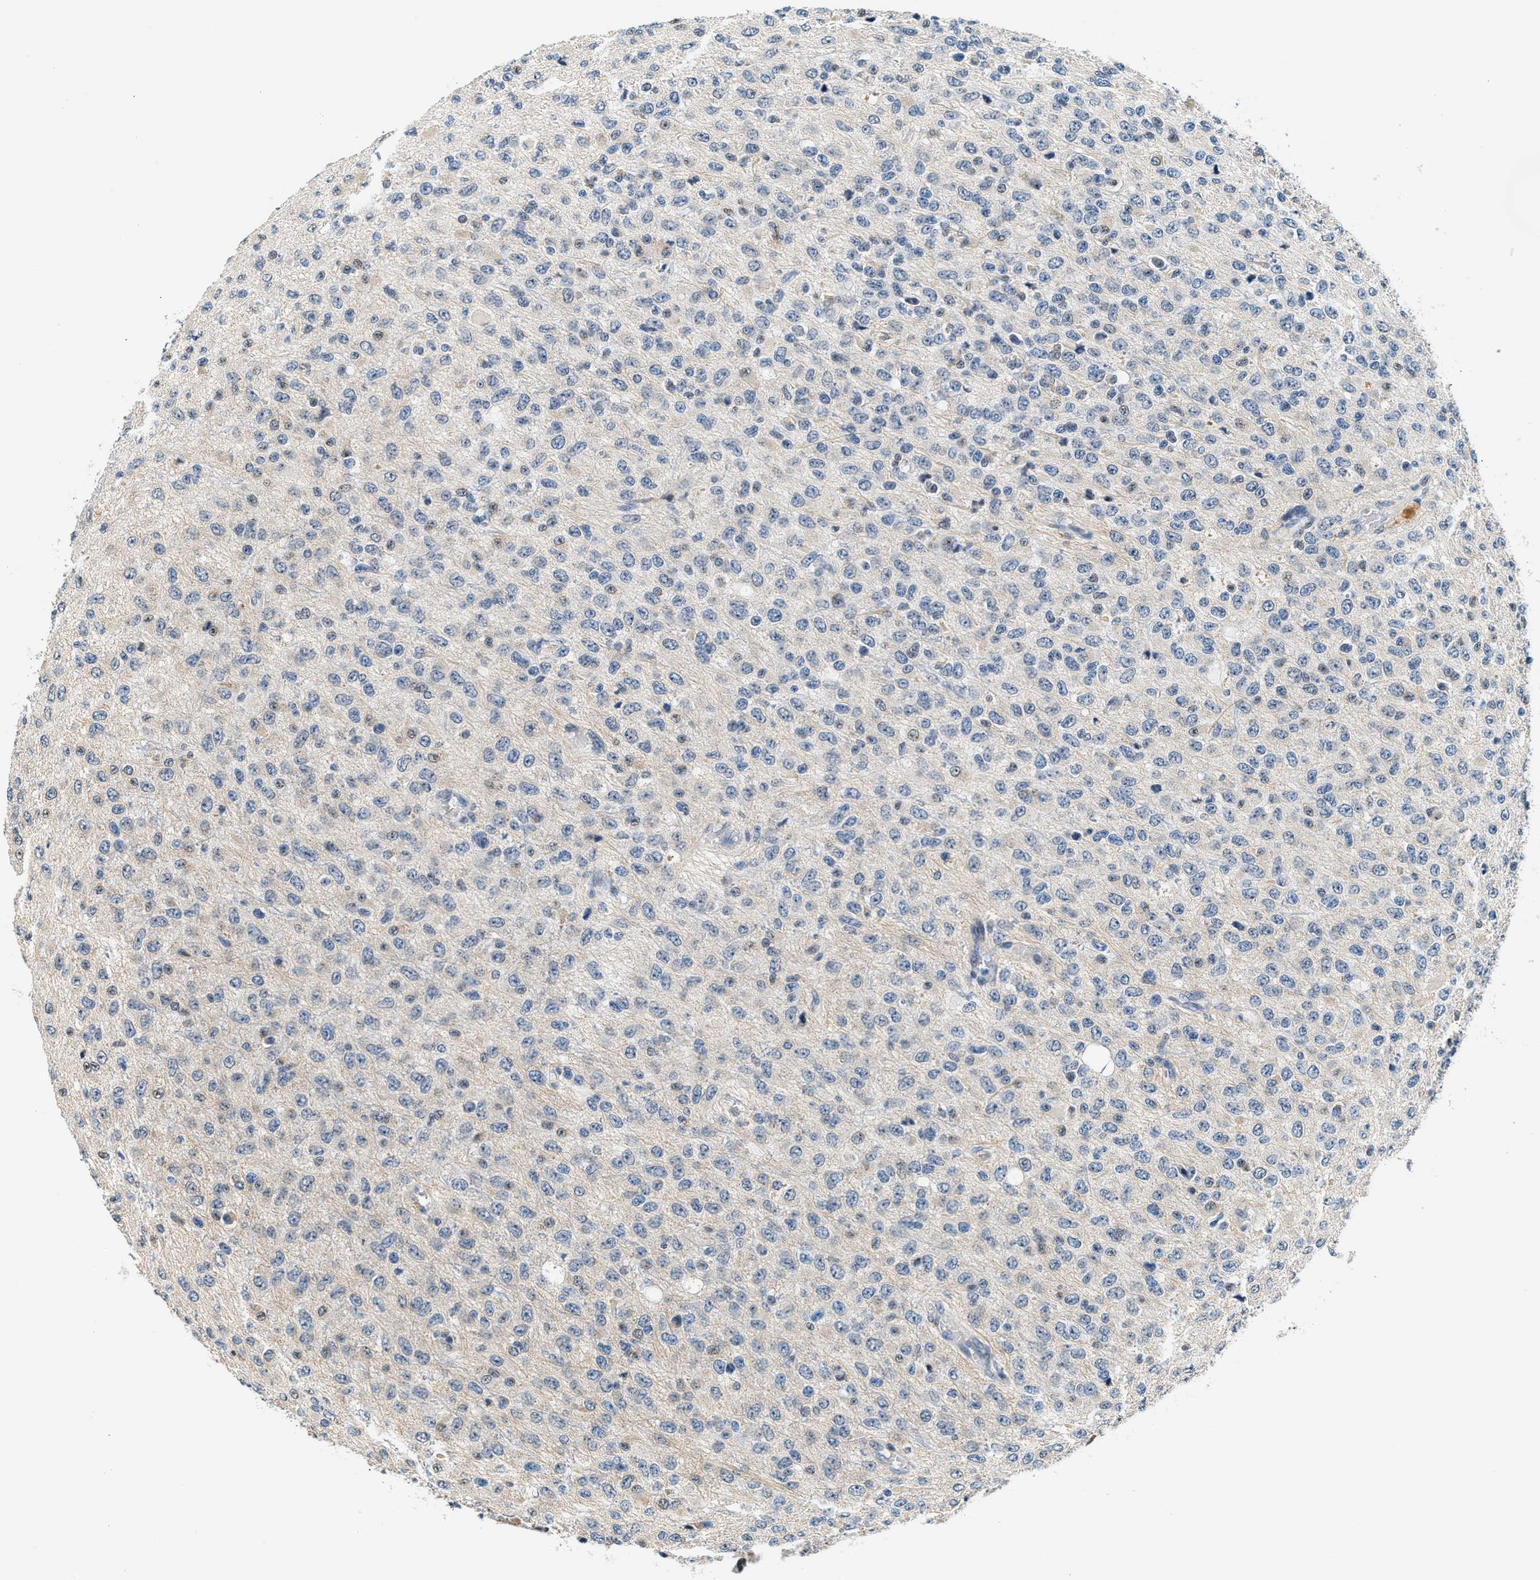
{"staining": {"intensity": "negative", "quantity": "none", "location": "none"}, "tissue": "glioma", "cell_type": "Tumor cells", "image_type": "cancer", "snomed": [{"axis": "morphology", "description": "Glioma, malignant, High grade"}, {"axis": "topography", "description": "pancreas cauda"}], "caption": "IHC photomicrograph of neoplastic tissue: malignant high-grade glioma stained with DAB demonstrates no significant protein staining in tumor cells.", "gene": "KCNMB2", "patient": {"sex": "male", "age": 60}}